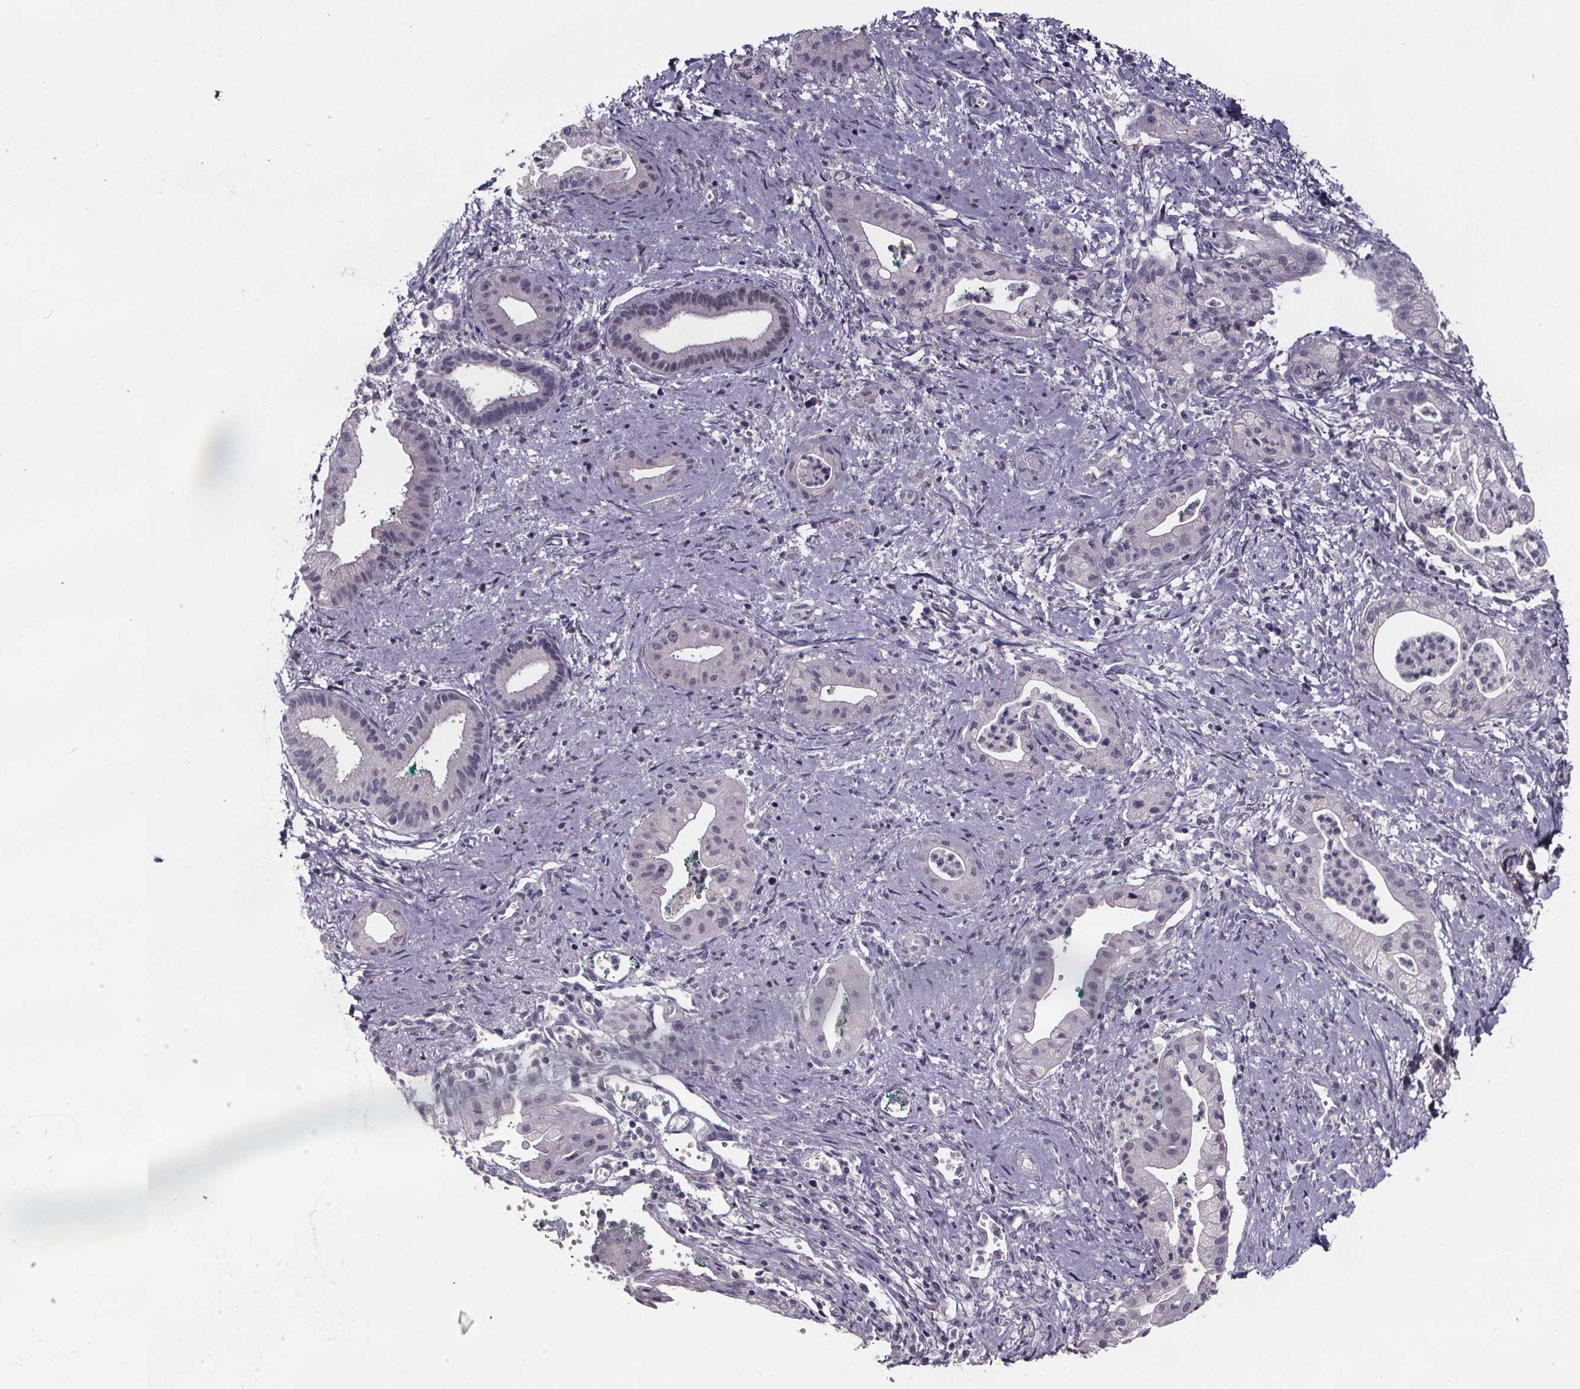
{"staining": {"intensity": "negative", "quantity": "none", "location": "none"}, "tissue": "pancreatic cancer", "cell_type": "Tumor cells", "image_type": "cancer", "snomed": [{"axis": "morphology", "description": "Normal tissue, NOS"}, {"axis": "morphology", "description": "Adenocarcinoma, NOS"}, {"axis": "topography", "description": "Lymph node"}, {"axis": "topography", "description": "Pancreas"}], "caption": "IHC photomicrograph of neoplastic tissue: human pancreatic cancer (adenocarcinoma) stained with DAB (3,3'-diaminobenzidine) reveals no significant protein positivity in tumor cells. (Stains: DAB IHC with hematoxylin counter stain, Microscopy: brightfield microscopy at high magnification).", "gene": "AR", "patient": {"sex": "female", "age": 58}}